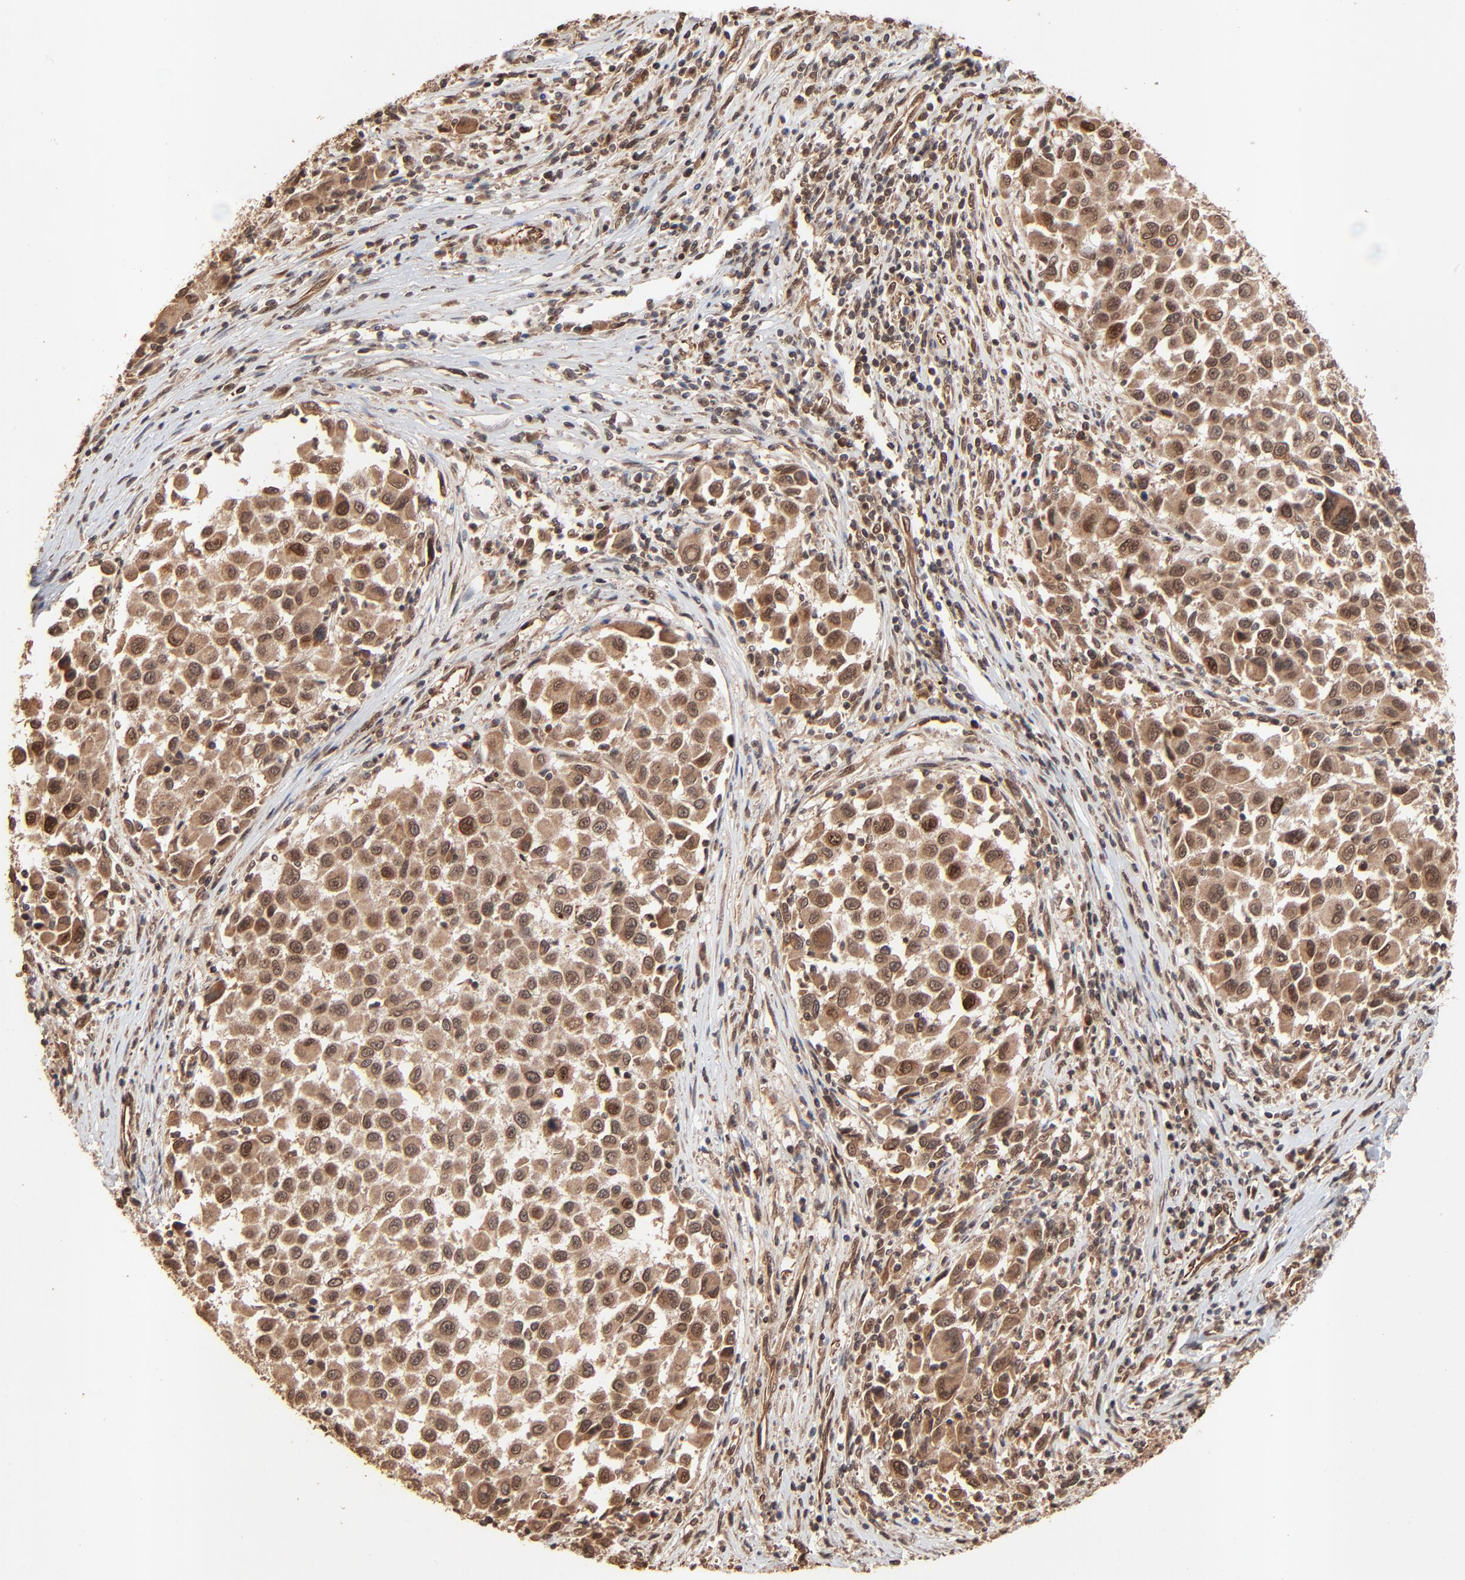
{"staining": {"intensity": "moderate", "quantity": ">75%", "location": "cytoplasmic/membranous,nuclear"}, "tissue": "melanoma", "cell_type": "Tumor cells", "image_type": "cancer", "snomed": [{"axis": "morphology", "description": "Malignant melanoma, Metastatic site"}, {"axis": "topography", "description": "Lymph node"}], "caption": "The immunohistochemical stain highlights moderate cytoplasmic/membranous and nuclear expression in tumor cells of melanoma tissue.", "gene": "FAM227A", "patient": {"sex": "male", "age": 61}}